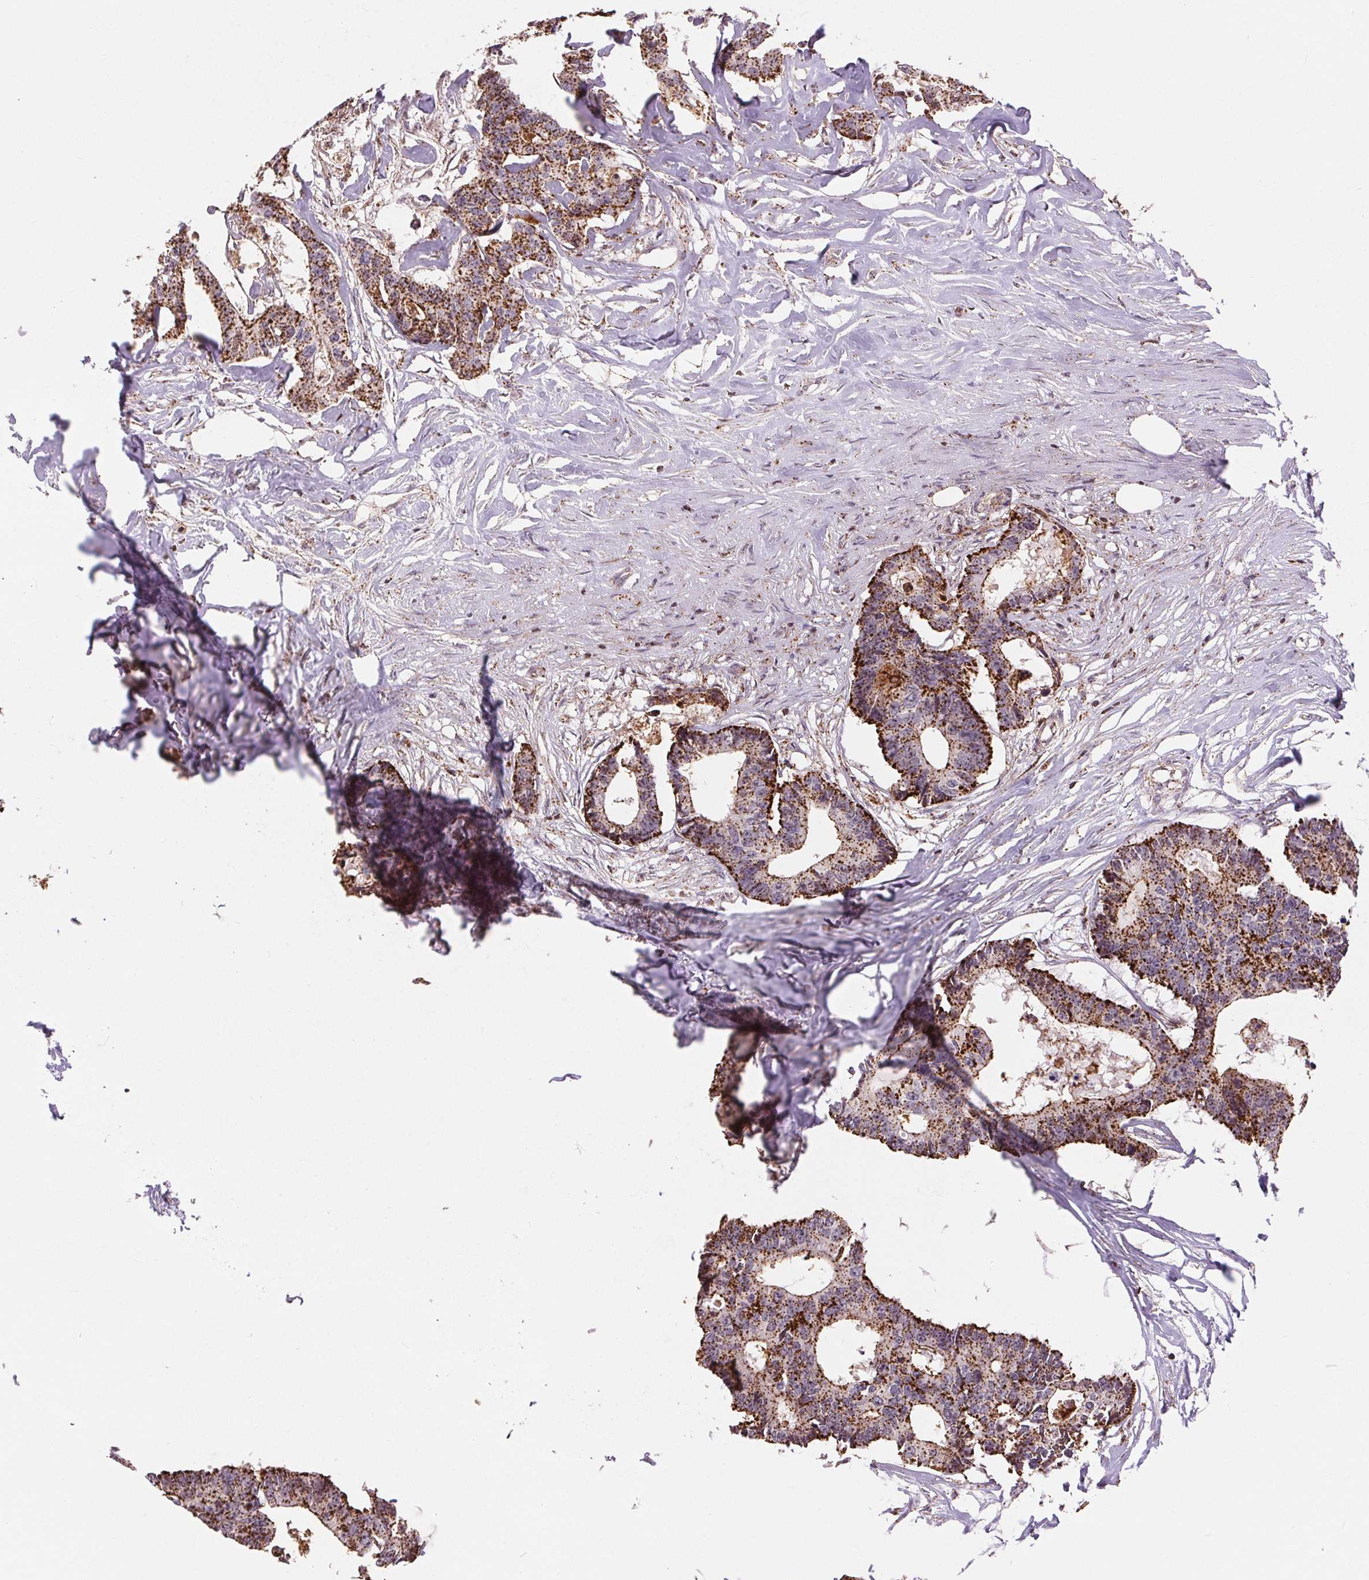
{"staining": {"intensity": "strong", "quantity": ">75%", "location": "cytoplasmic/membranous"}, "tissue": "colorectal cancer", "cell_type": "Tumor cells", "image_type": "cancer", "snomed": [{"axis": "morphology", "description": "Adenocarcinoma, NOS"}, {"axis": "topography", "description": "Rectum"}], "caption": "Strong cytoplasmic/membranous protein staining is identified in about >75% of tumor cells in colorectal cancer. The protein of interest is stained brown, and the nuclei are stained in blue (DAB IHC with brightfield microscopy, high magnification).", "gene": "CHMP4B", "patient": {"sex": "male", "age": 57}}